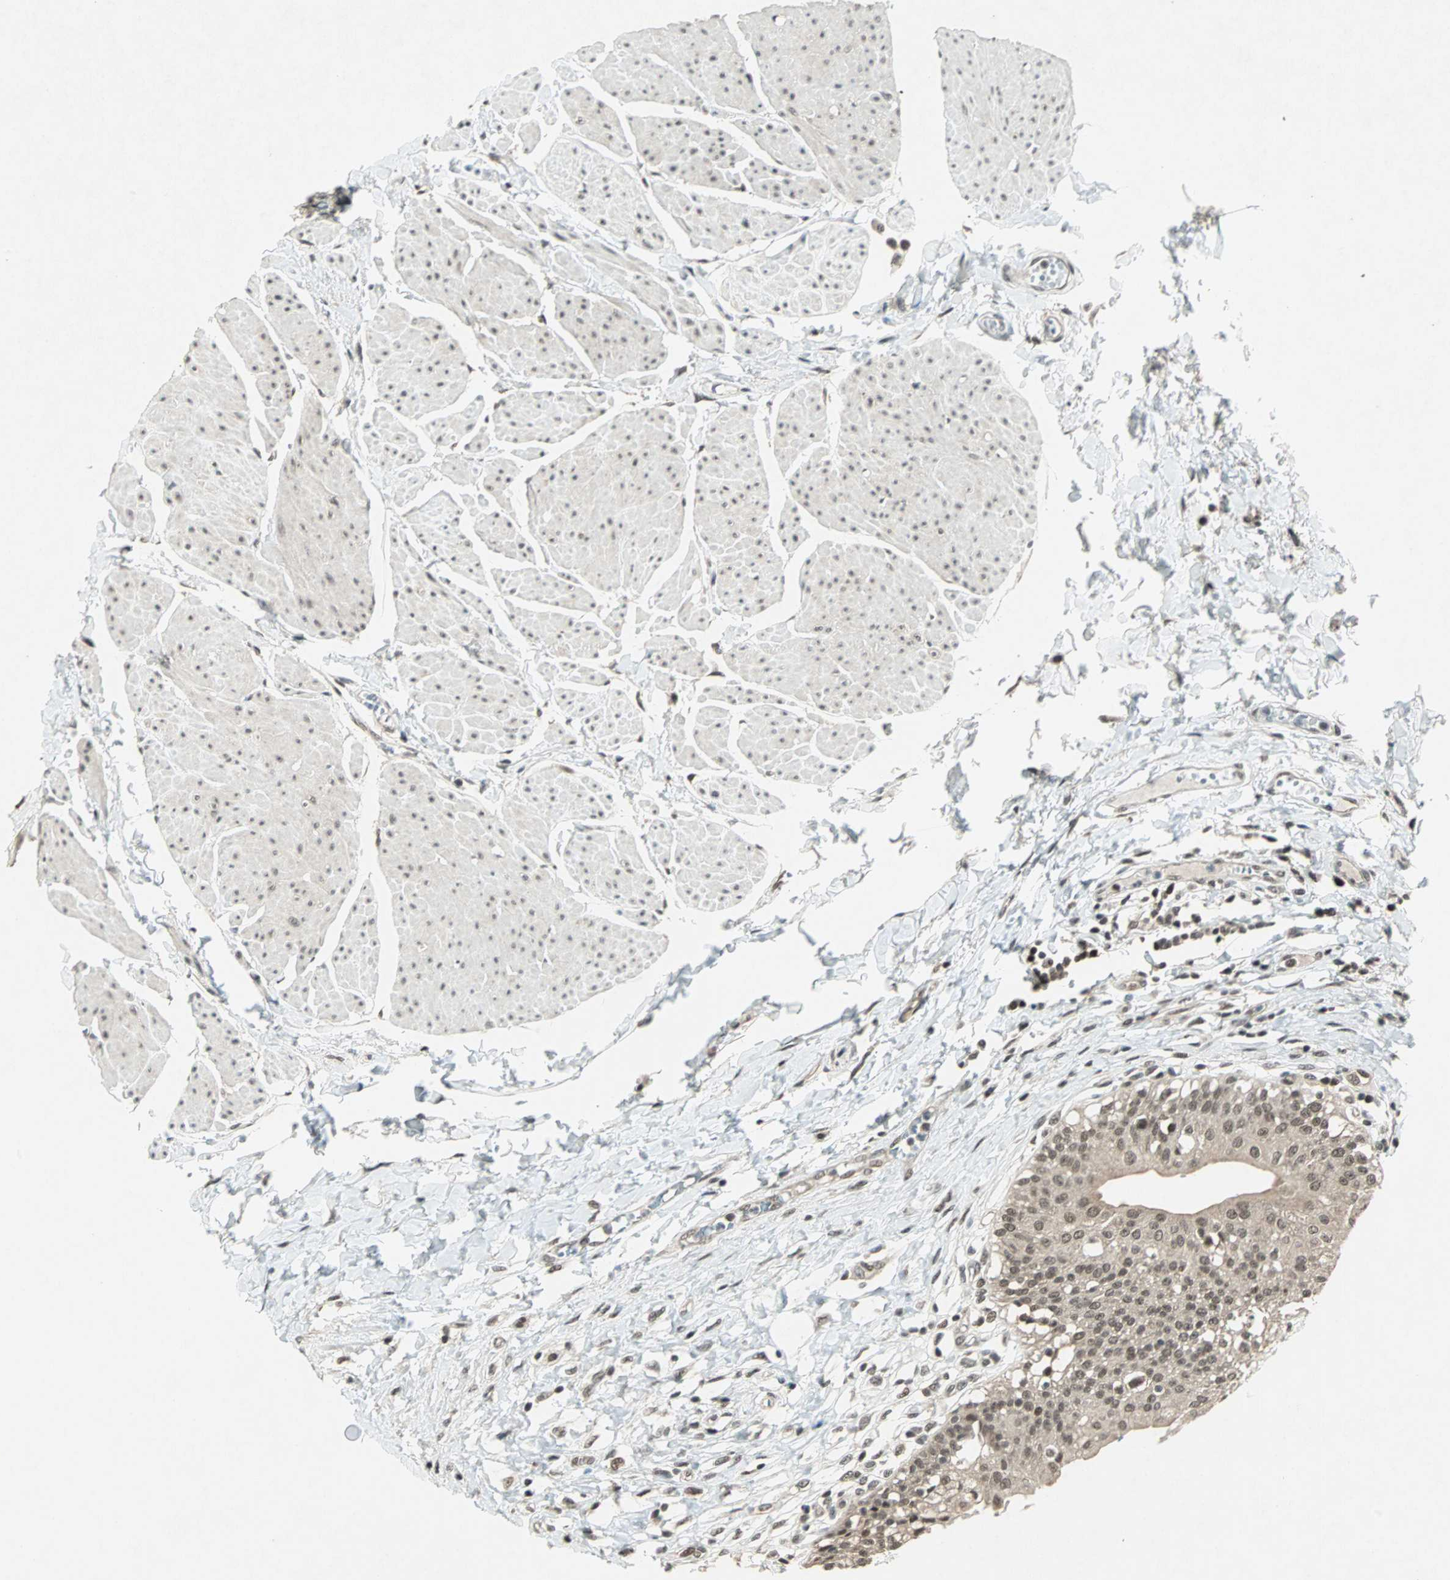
{"staining": {"intensity": "moderate", "quantity": ">75%", "location": "cytoplasmic/membranous,nuclear"}, "tissue": "urinary bladder", "cell_type": "Urothelial cells", "image_type": "normal", "snomed": [{"axis": "morphology", "description": "Normal tissue, NOS"}, {"axis": "topography", "description": "Urinary bladder"}], "caption": "Urinary bladder stained for a protein reveals moderate cytoplasmic/membranous,nuclear positivity in urothelial cells. (brown staining indicates protein expression, while blue staining denotes nuclei).", "gene": "ZNF701", "patient": {"sex": "female", "age": 80}}